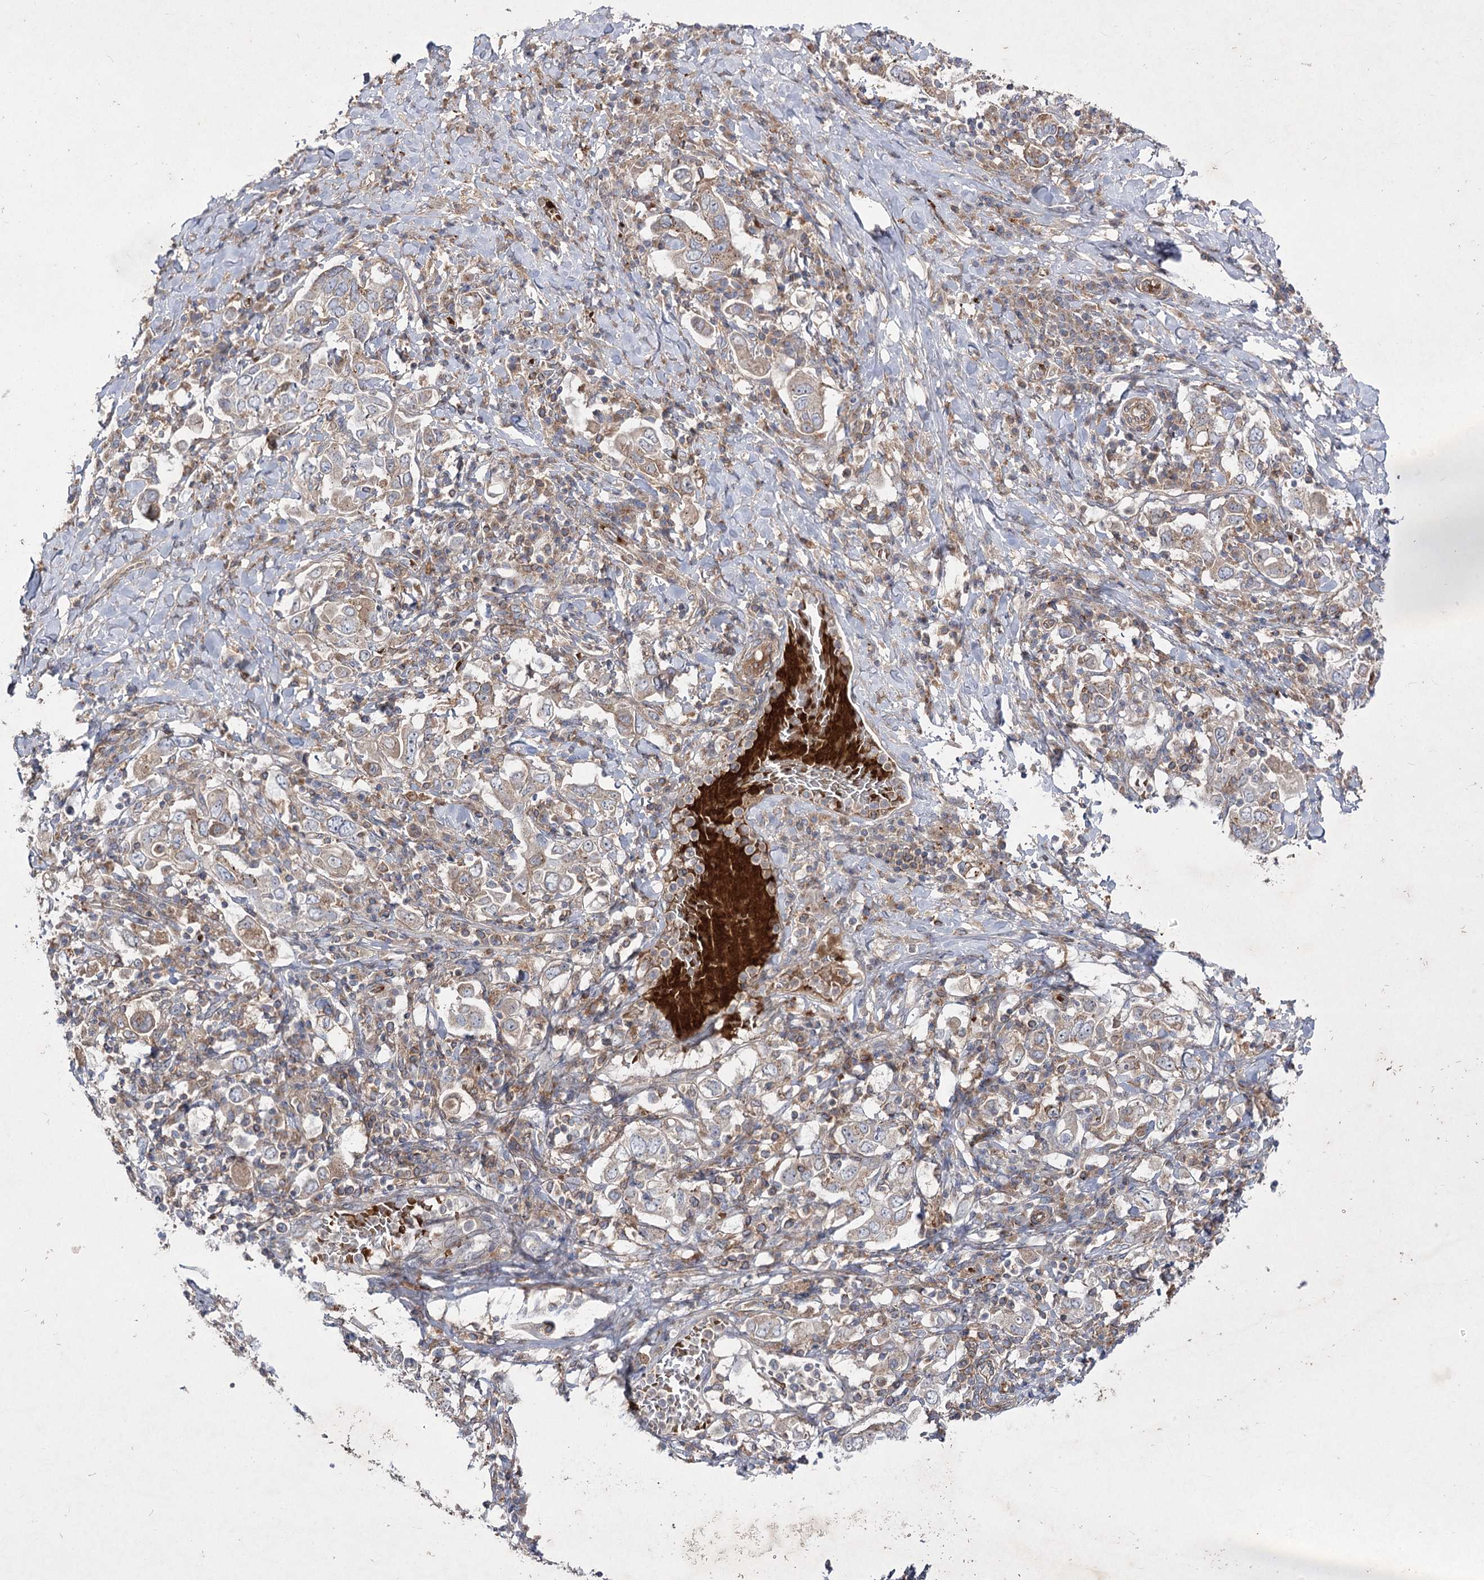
{"staining": {"intensity": "weak", "quantity": ">75%", "location": "cytoplasmic/membranous"}, "tissue": "stomach cancer", "cell_type": "Tumor cells", "image_type": "cancer", "snomed": [{"axis": "morphology", "description": "Adenocarcinoma, NOS"}, {"axis": "topography", "description": "Stomach, upper"}], "caption": "A low amount of weak cytoplasmic/membranous expression is present in about >75% of tumor cells in adenocarcinoma (stomach) tissue. (DAB IHC with brightfield microscopy, high magnification).", "gene": "KIAA0825", "patient": {"sex": "male", "age": 62}}